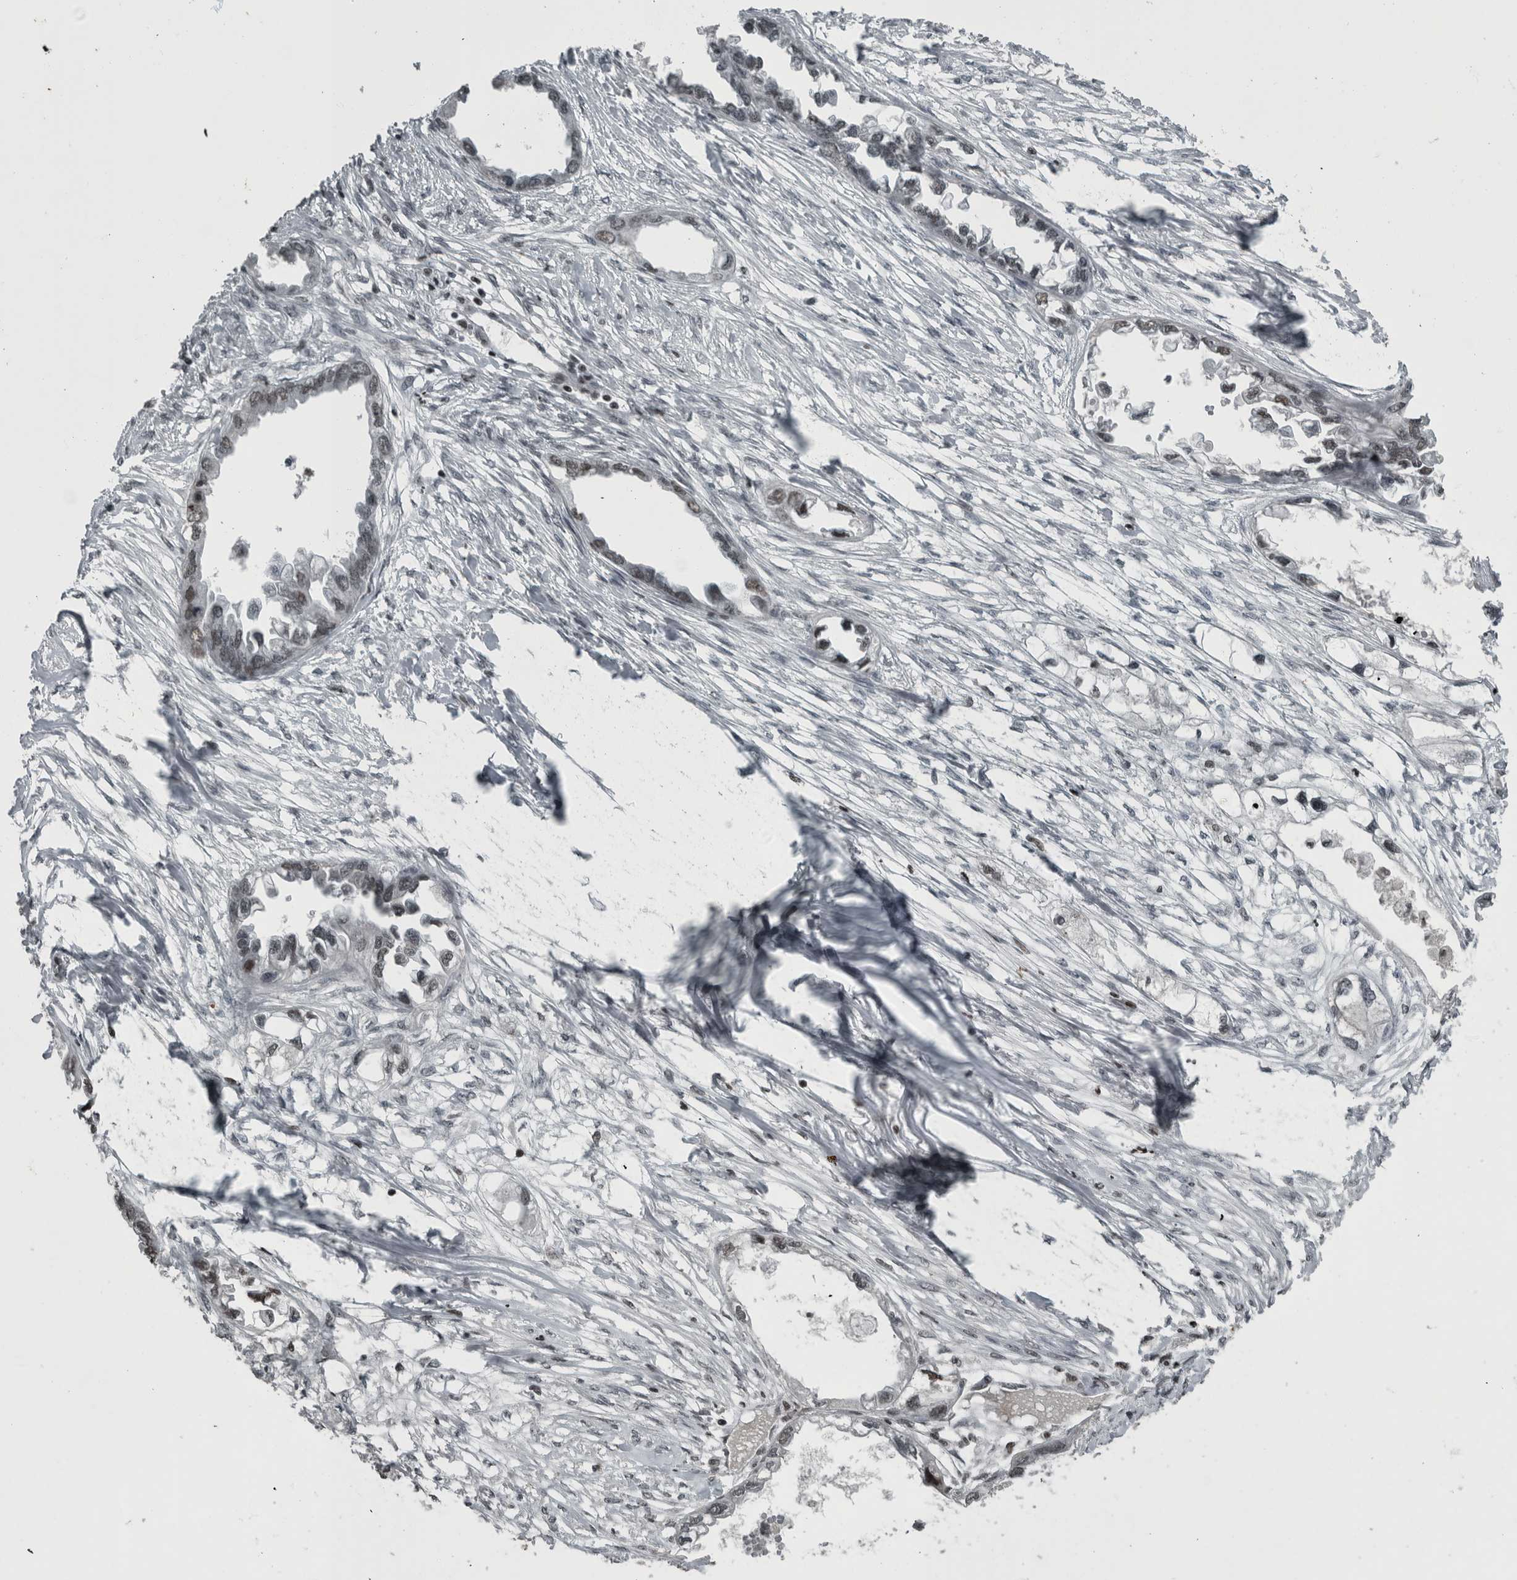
{"staining": {"intensity": "weak", "quantity": "25%-75%", "location": "nuclear"}, "tissue": "endometrial cancer", "cell_type": "Tumor cells", "image_type": "cancer", "snomed": [{"axis": "morphology", "description": "Adenocarcinoma, NOS"}, {"axis": "morphology", "description": "Adenocarcinoma, metastatic, NOS"}, {"axis": "topography", "description": "Adipose tissue"}, {"axis": "topography", "description": "Endometrium"}], "caption": "The photomicrograph reveals immunohistochemical staining of endometrial cancer (adenocarcinoma). There is weak nuclear expression is seen in about 25%-75% of tumor cells. The staining was performed using DAB to visualize the protein expression in brown, while the nuclei were stained in blue with hematoxylin (Magnification: 20x).", "gene": "UNC50", "patient": {"sex": "female", "age": 67}}